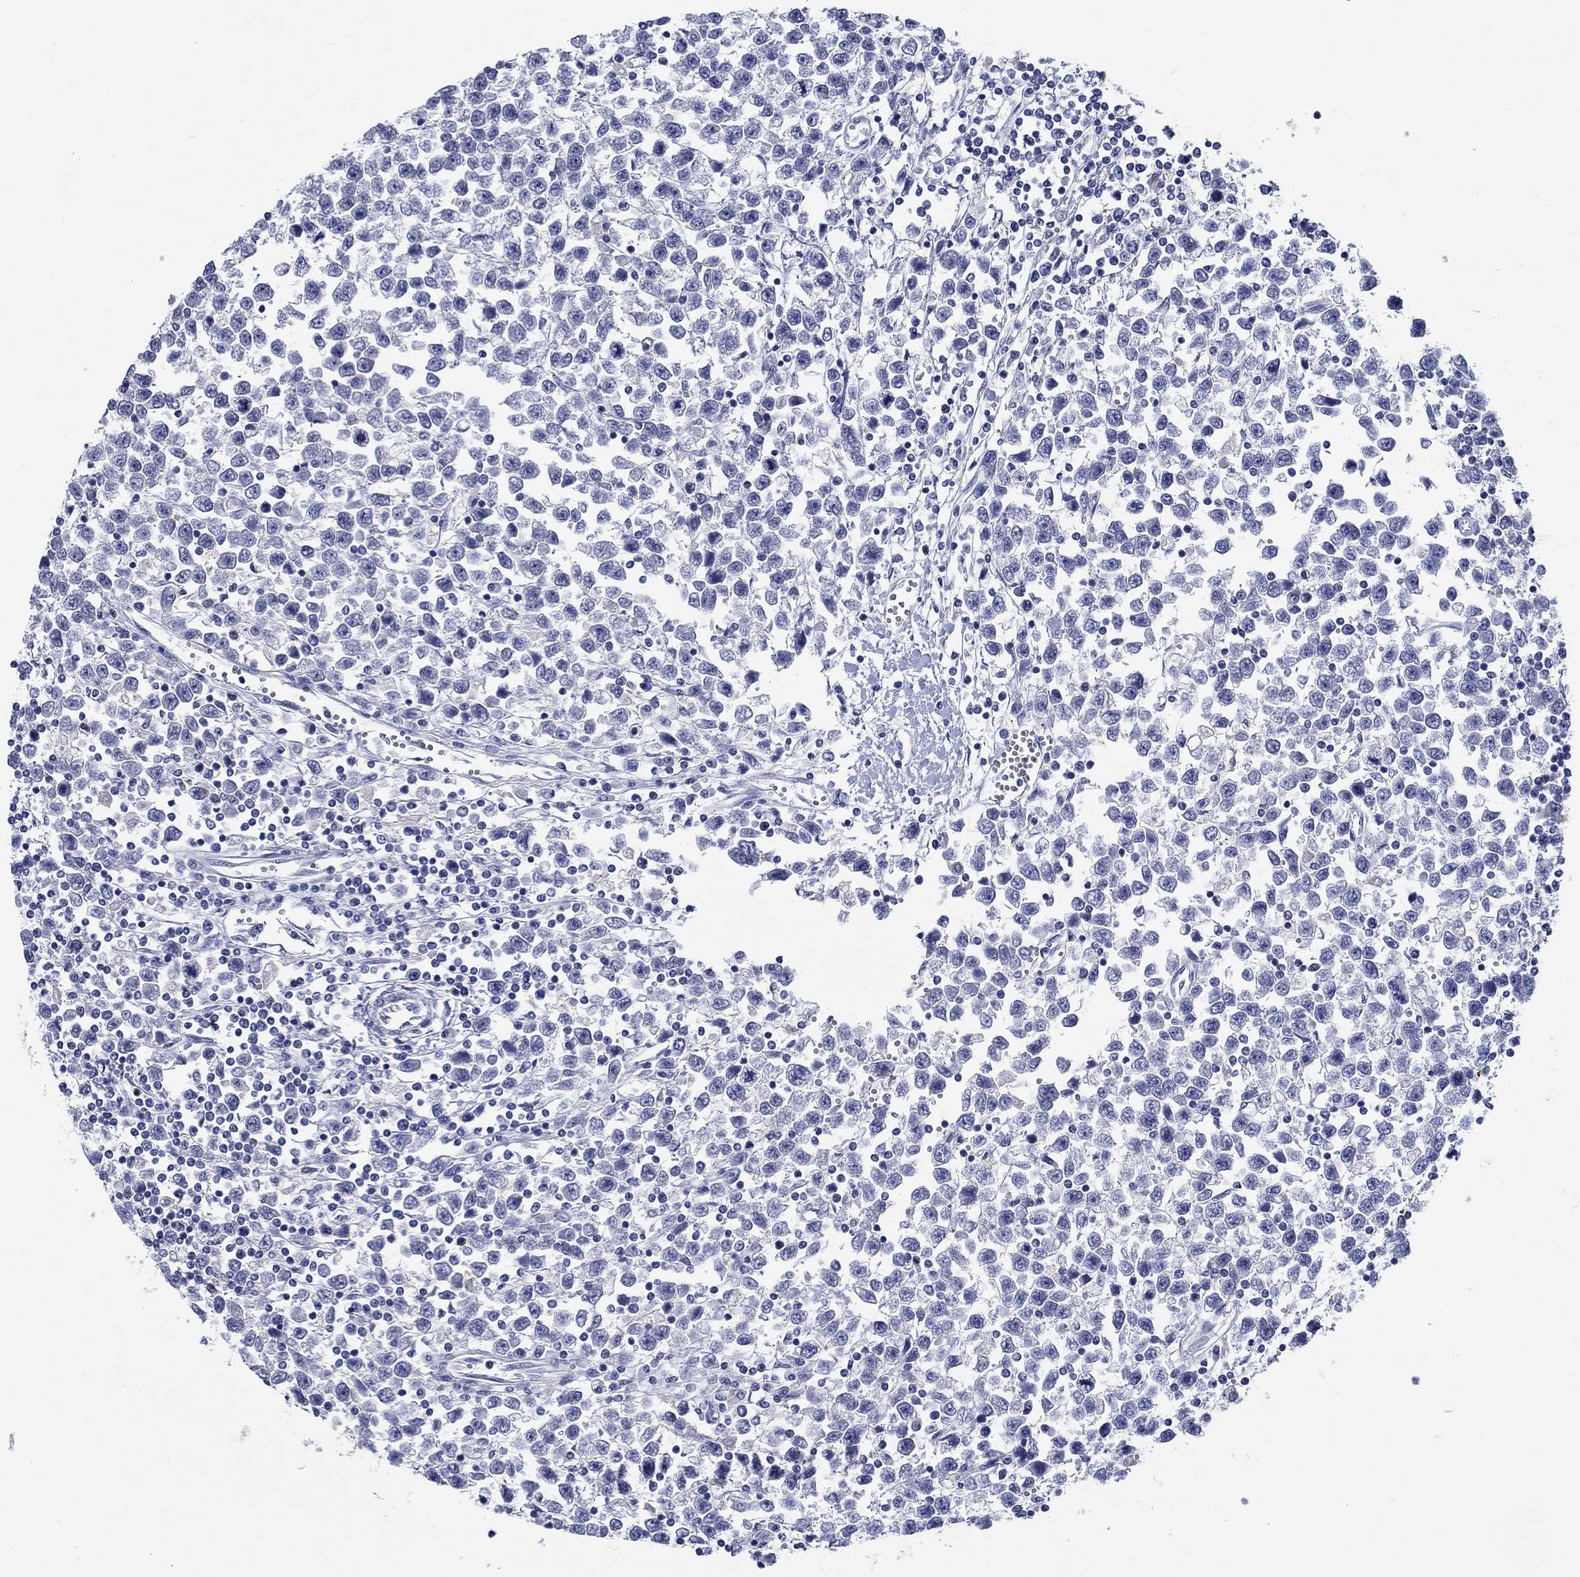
{"staining": {"intensity": "negative", "quantity": "none", "location": "none"}, "tissue": "testis cancer", "cell_type": "Tumor cells", "image_type": "cancer", "snomed": [{"axis": "morphology", "description": "Seminoma, NOS"}, {"axis": "topography", "description": "Testis"}], "caption": "Photomicrograph shows no protein positivity in tumor cells of testis seminoma tissue.", "gene": "RAP1GAP", "patient": {"sex": "male", "age": 34}}